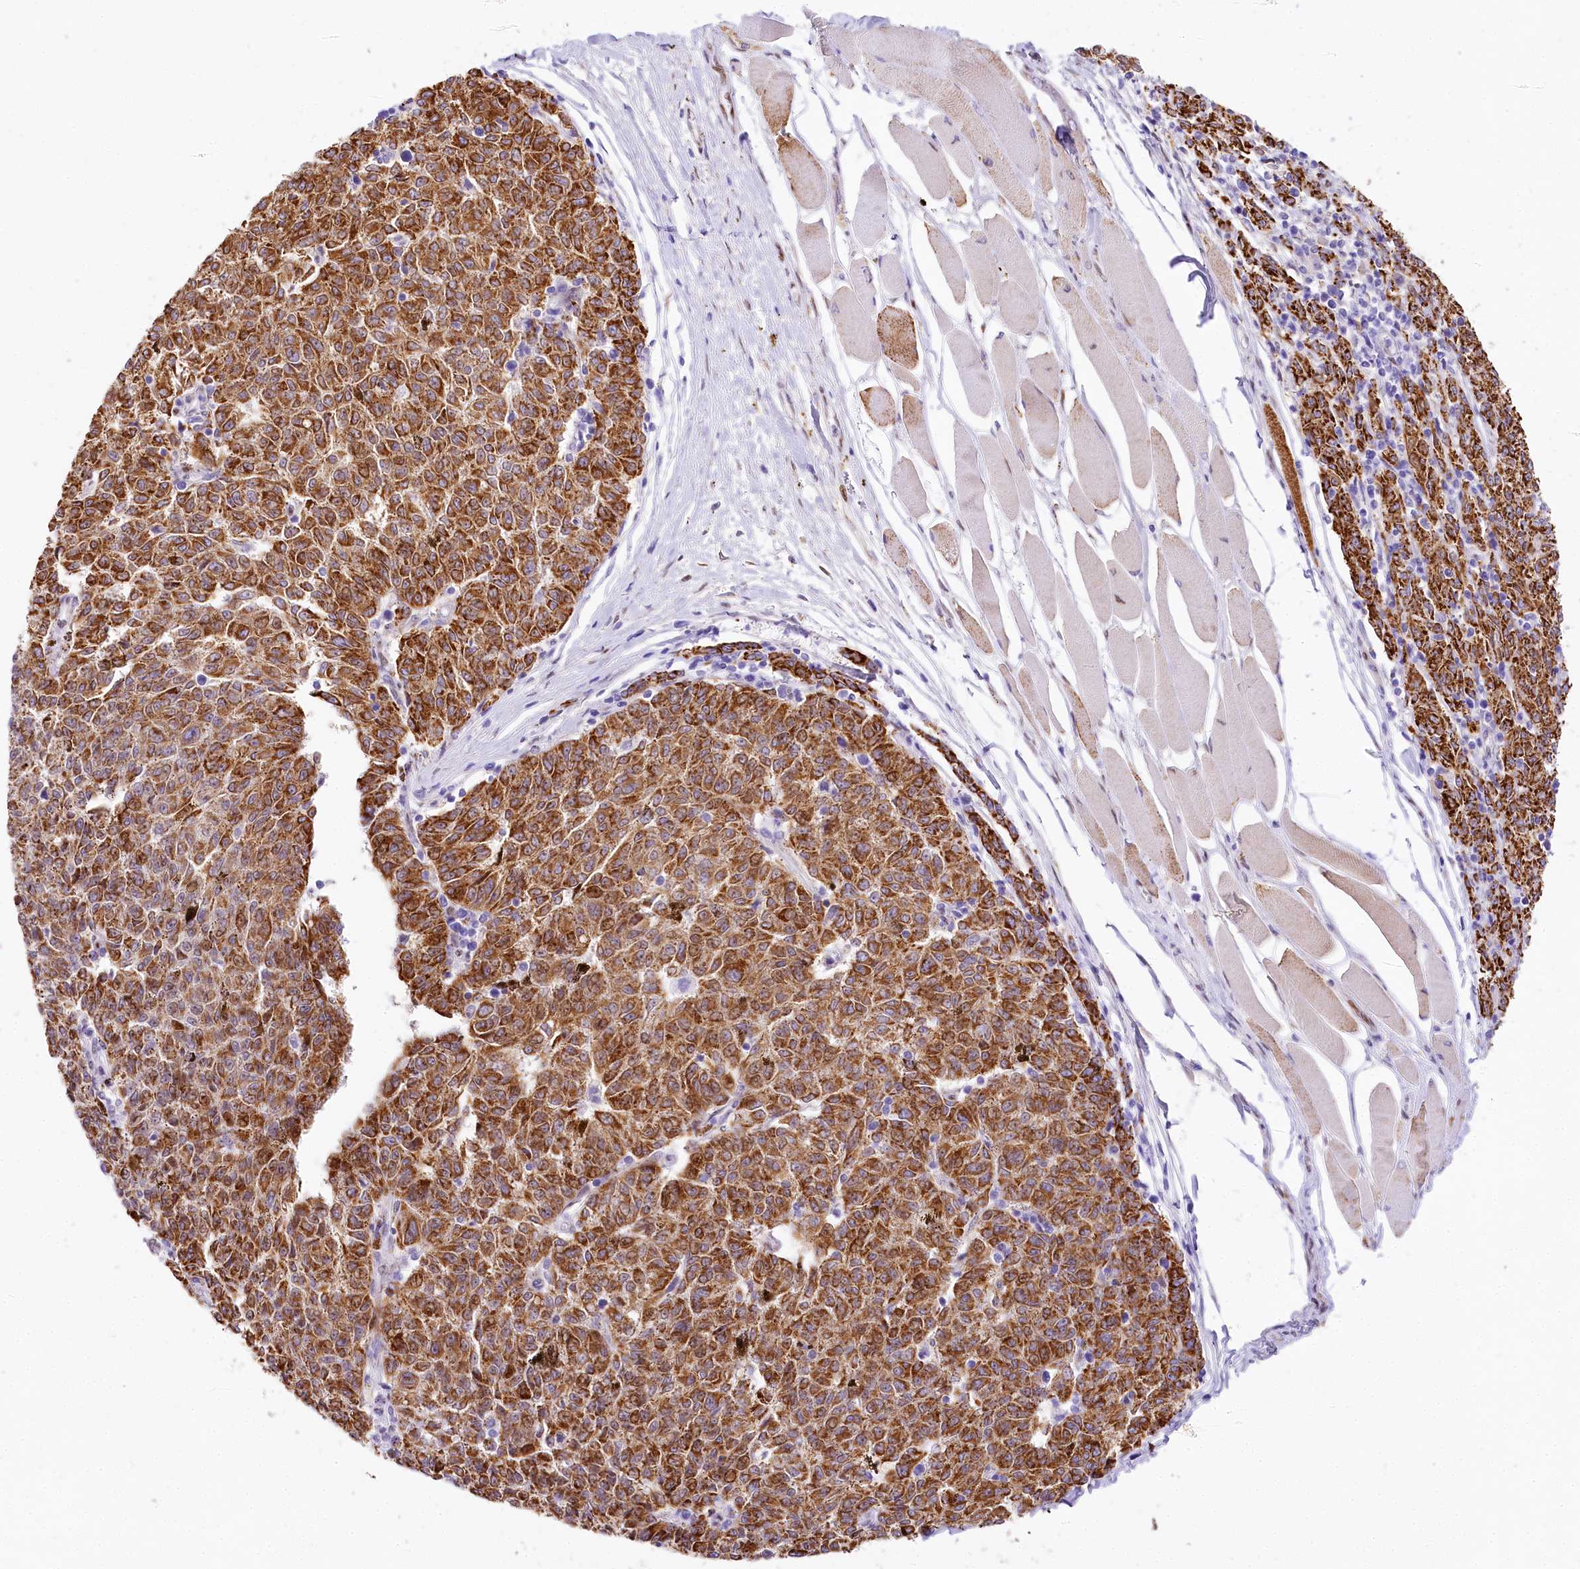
{"staining": {"intensity": "strong", "quantity": ">75%", "location": "cytoplasmic/membranous"}, "tissue": "melanoma", "cell_type": "Tumor cells", "image_type": "cancer", "snomed": [{"axis": "morphology", "description": "Malignant melanoma, NOS"}, {"axis": "topography", "description": "Skin"}], "caption": "Melanoma was stained to show a protein in brown. There is high levels of strong cytoplasmic/membranous positivity in about >75% of tumor cells.", "gene": "PPIP5K2", "patient": {"sex": "female", "age": 72}}